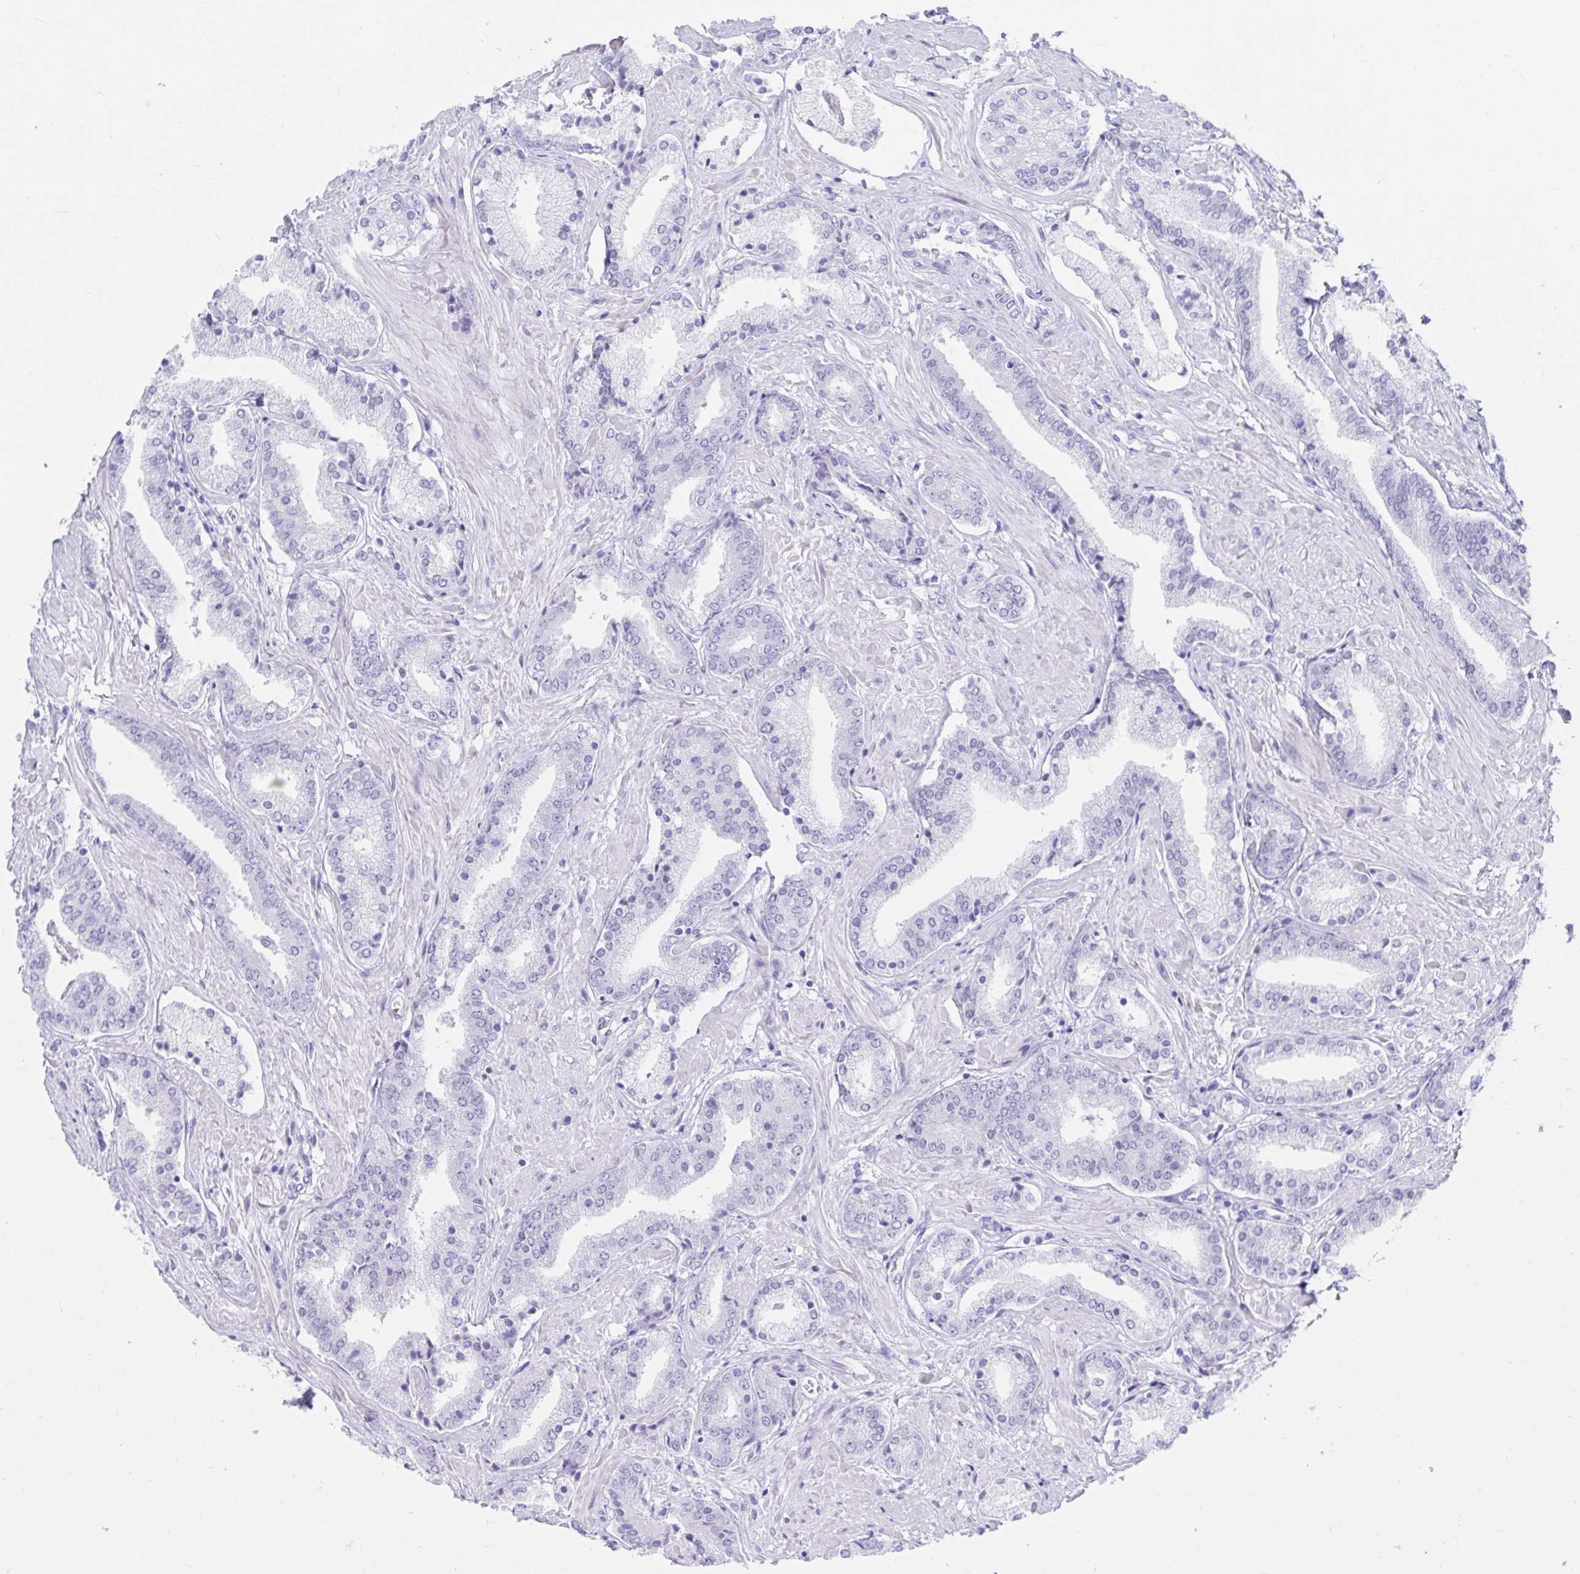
{"staining": {"intensity": "negative", "quantity": "none", "location": "none"}, "tissue": "prostate cancer", "cell_type": "Tumor cells", "image_type": "cancer", "snomed": [{"axis": "morphology", "description": "Adenocarcinoma, High grade"}, {"axis": "topography", "description": "Prostate"}], "caption": "Immunohistochemistry micrograph of prostate cancer stained for a protein (brown), which reveals no expression in tumor cells.", "gene": "DPEP3", "patient": {"sex": "male", "age": 56}}